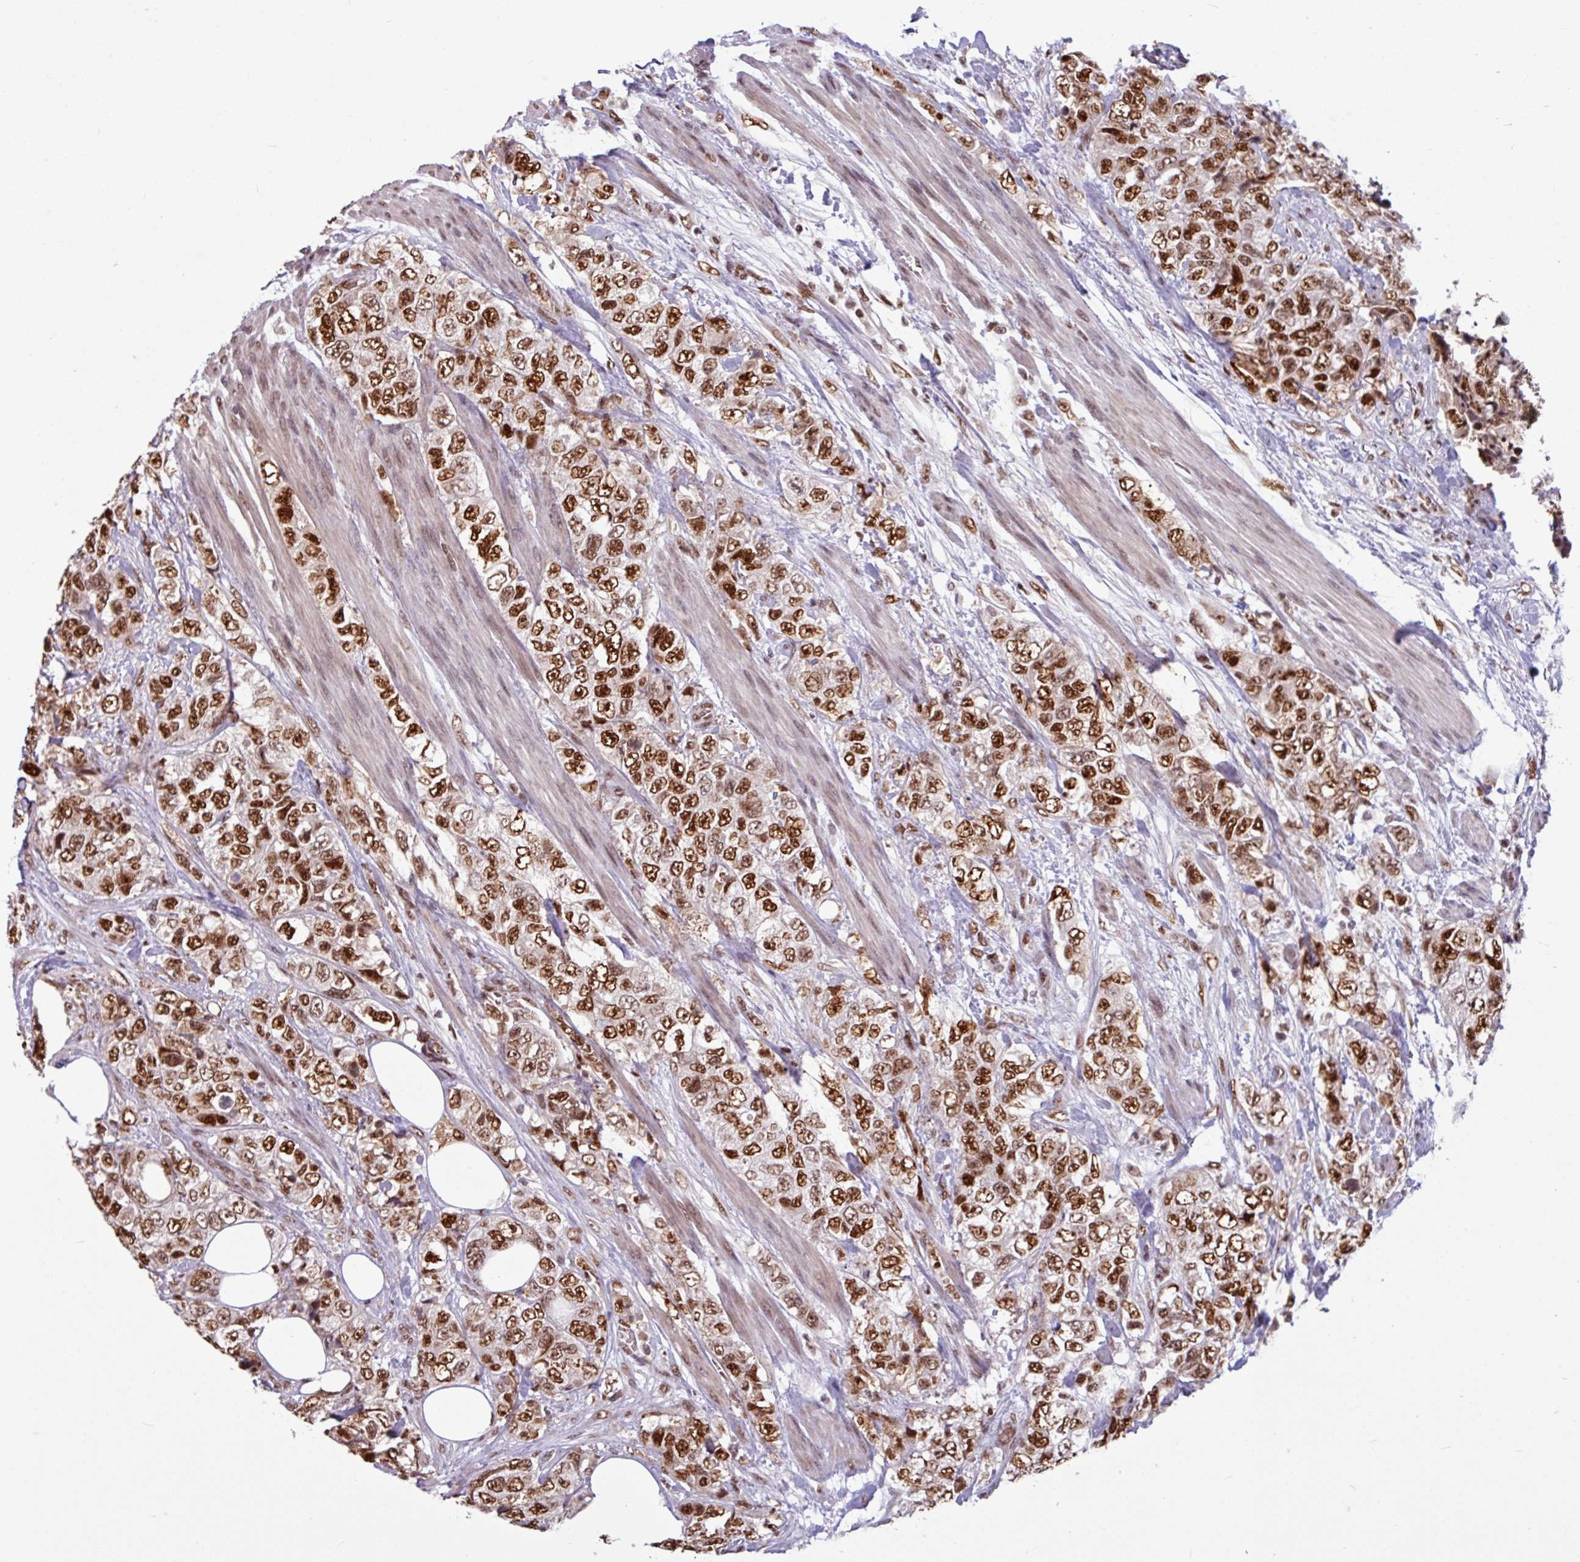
{"staining": {"intensity": "strong", "quantity": ">75%", "location": "nuclear"}, "tissue": "urothelial cancer", "cell_type": "Tumor cells", "image_type": "cancer", "snomed": [{"axis": "morphology", "description": "Urothelial carcinoma, High grade"}, {"axis": "topography", "description": "Urinary bladder"}], "caption": "Urothelial cancer stained for a protein demonstrates strong nuclear positivity in tumor cells.", "gene": "TDG", "patient": {"sex": "female", "age": 78}}